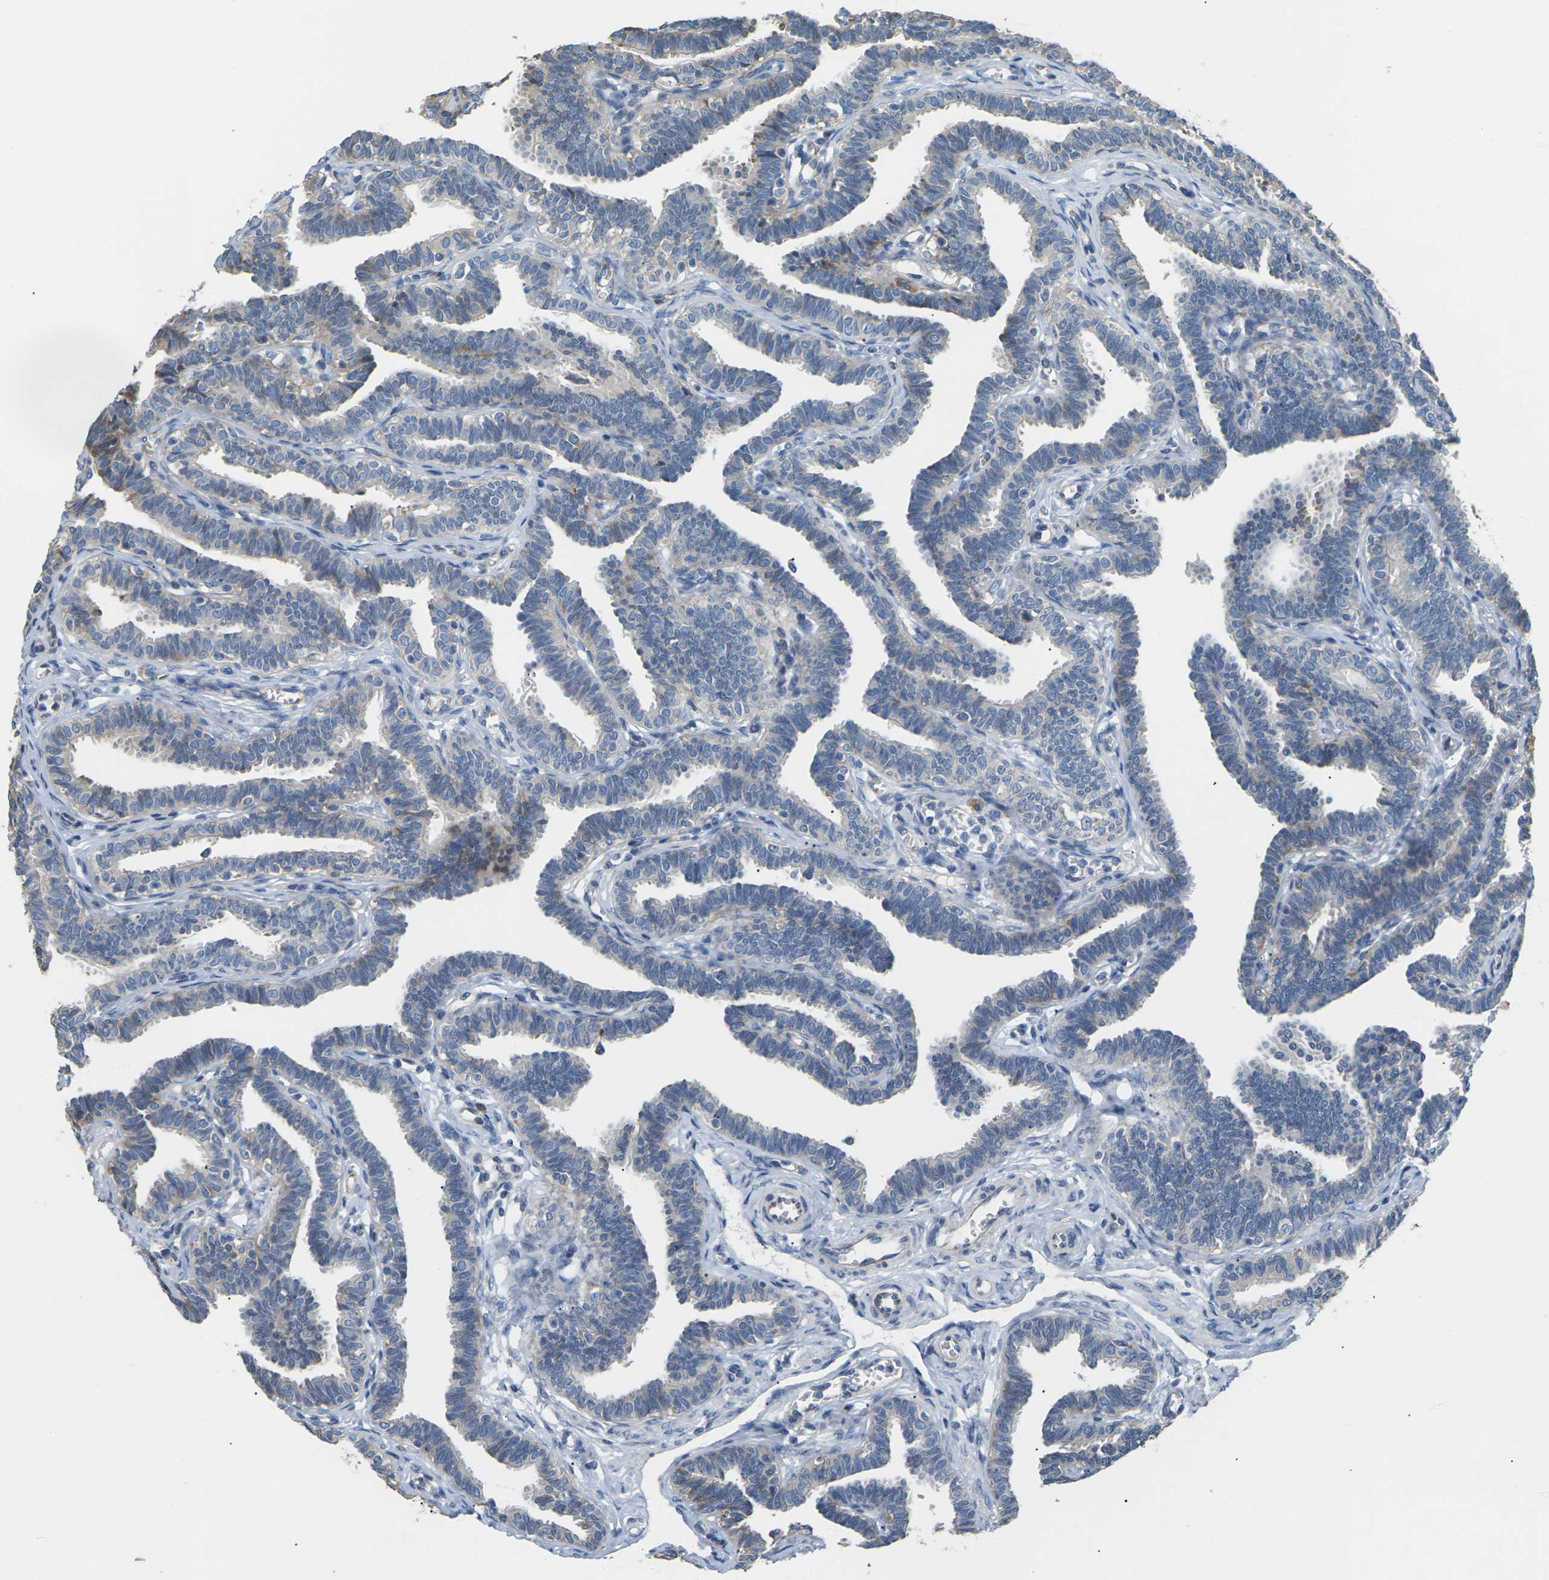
{"staining": {"intensity": "weak", "quantity": "<25%", "location": "cytoplasmic/membranous"}, "tissue": "fallopian tube", "cell_type": "Glandular cells", "image_type": "normal", "snomed": [{"axis": "morphology", "description": "Normal tissue, NOS"}, {"axis": "topography", "description": "Fallopian tube"}, {"axis": "topography", "description": "Ovary"}], "caption": "DAB (3,3'-diaminobenzidine) immunohistochemical staining of unremarkable fallopian tube shows no significant positivity in glandular cells.", "gene": "KLHDC8B", "patient": {"sex": "female", "age": 23}}